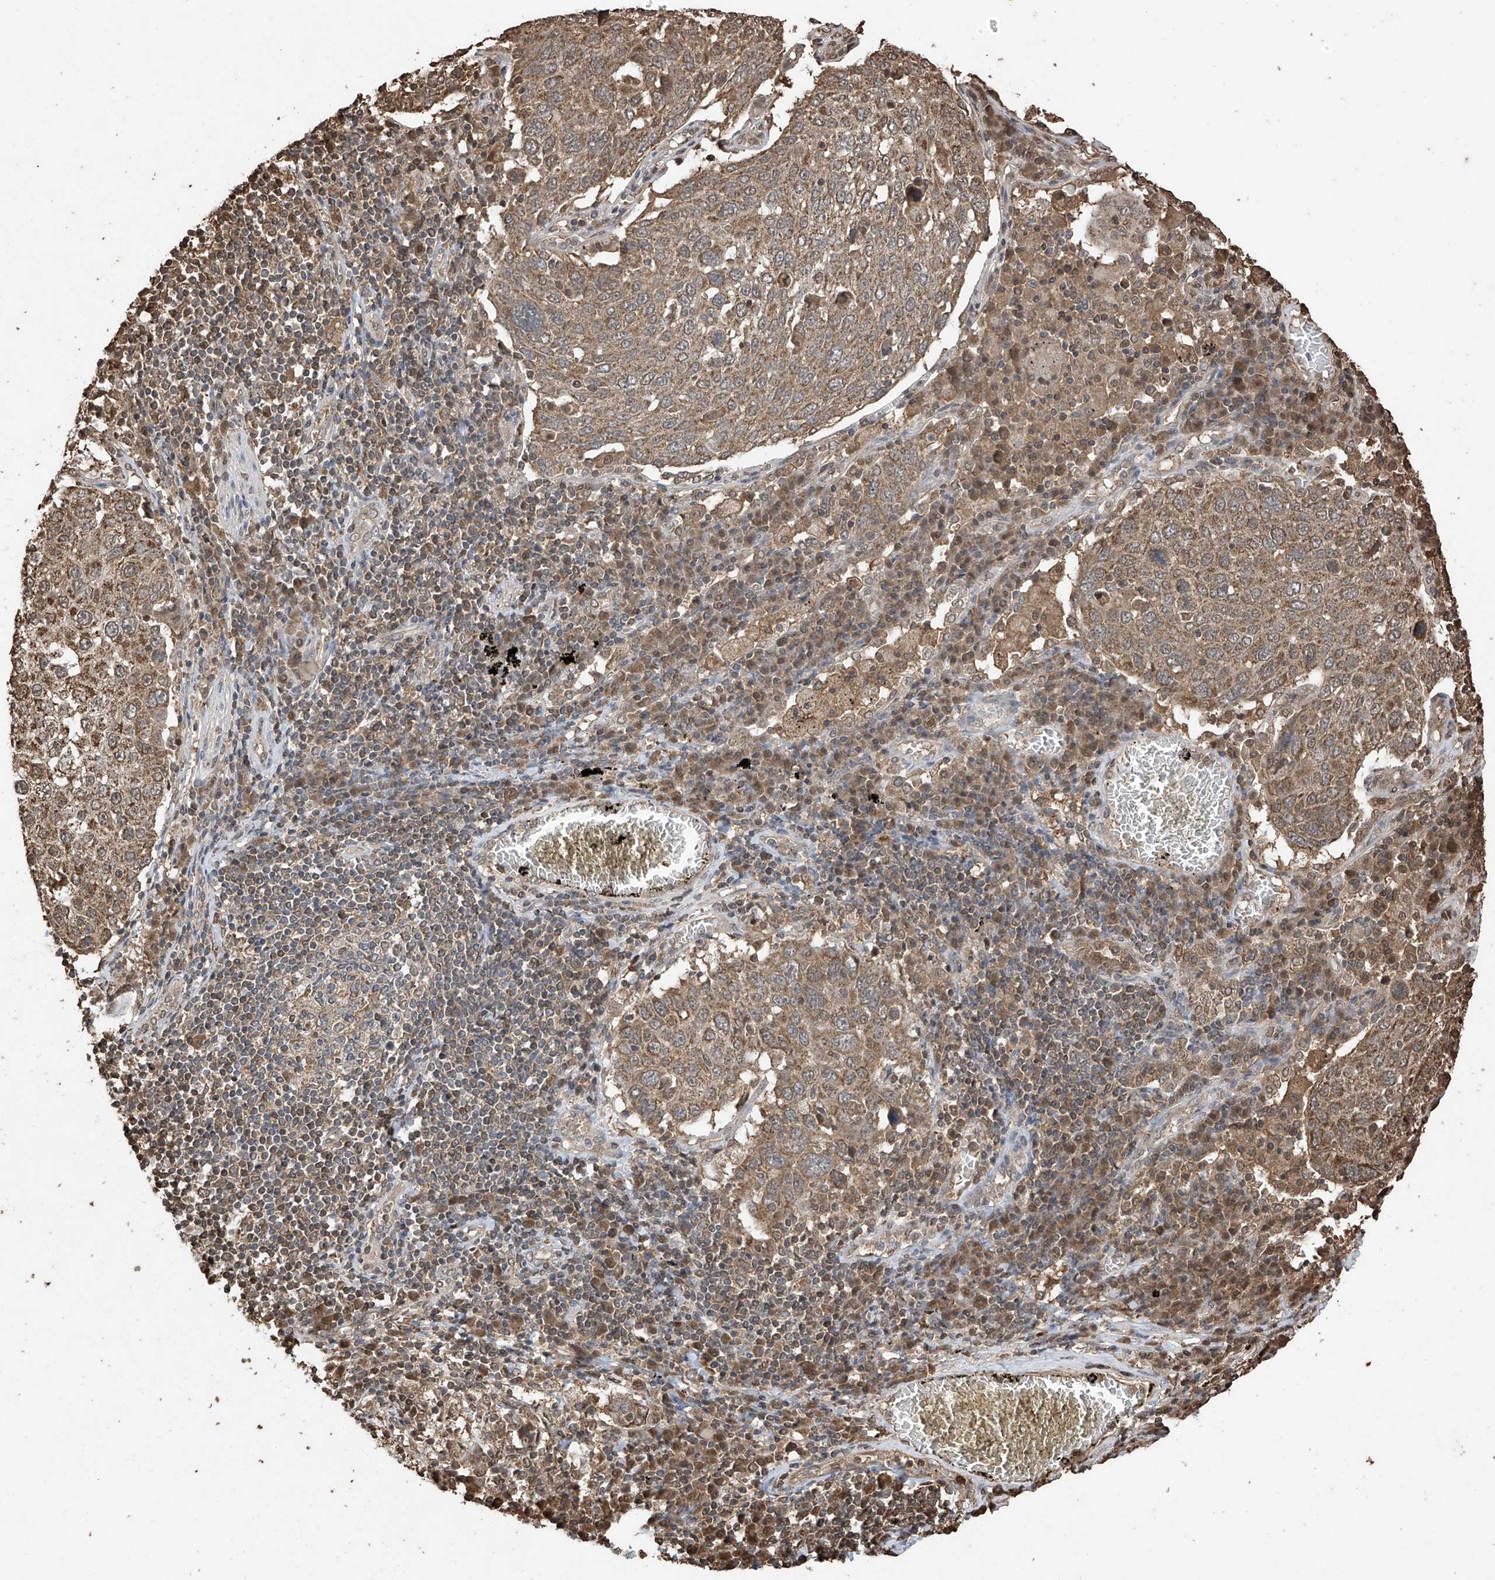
{"staining": {"intensity": "moderate", "quantity": ">75%", "location": "cytoplasmic/membranous"}, "tissue": "lung cancer", "cell_type": "Tumor cells", "image_type": "cancer", "snomed": [{"axis": "morphology", "description": "Squamous cell carcinoma, NOS"}, {"axis": "topography", "description": "Lung"}], "caption": "Immunohistochemistry staining of lung cancer (squamous cell carcinoma), which reveals medium levels of moderate cytoplasmic/membranous staining in about >75% of tumor cells indicating moderate cytoplasmic/membranous protein expression. The staining was performed using DAB (brown) for protein detection and nuclei were counterstained in hematoxylin (blue).", "gene": "PNPT1", "patient": {"sex": "male", "age": 65}}